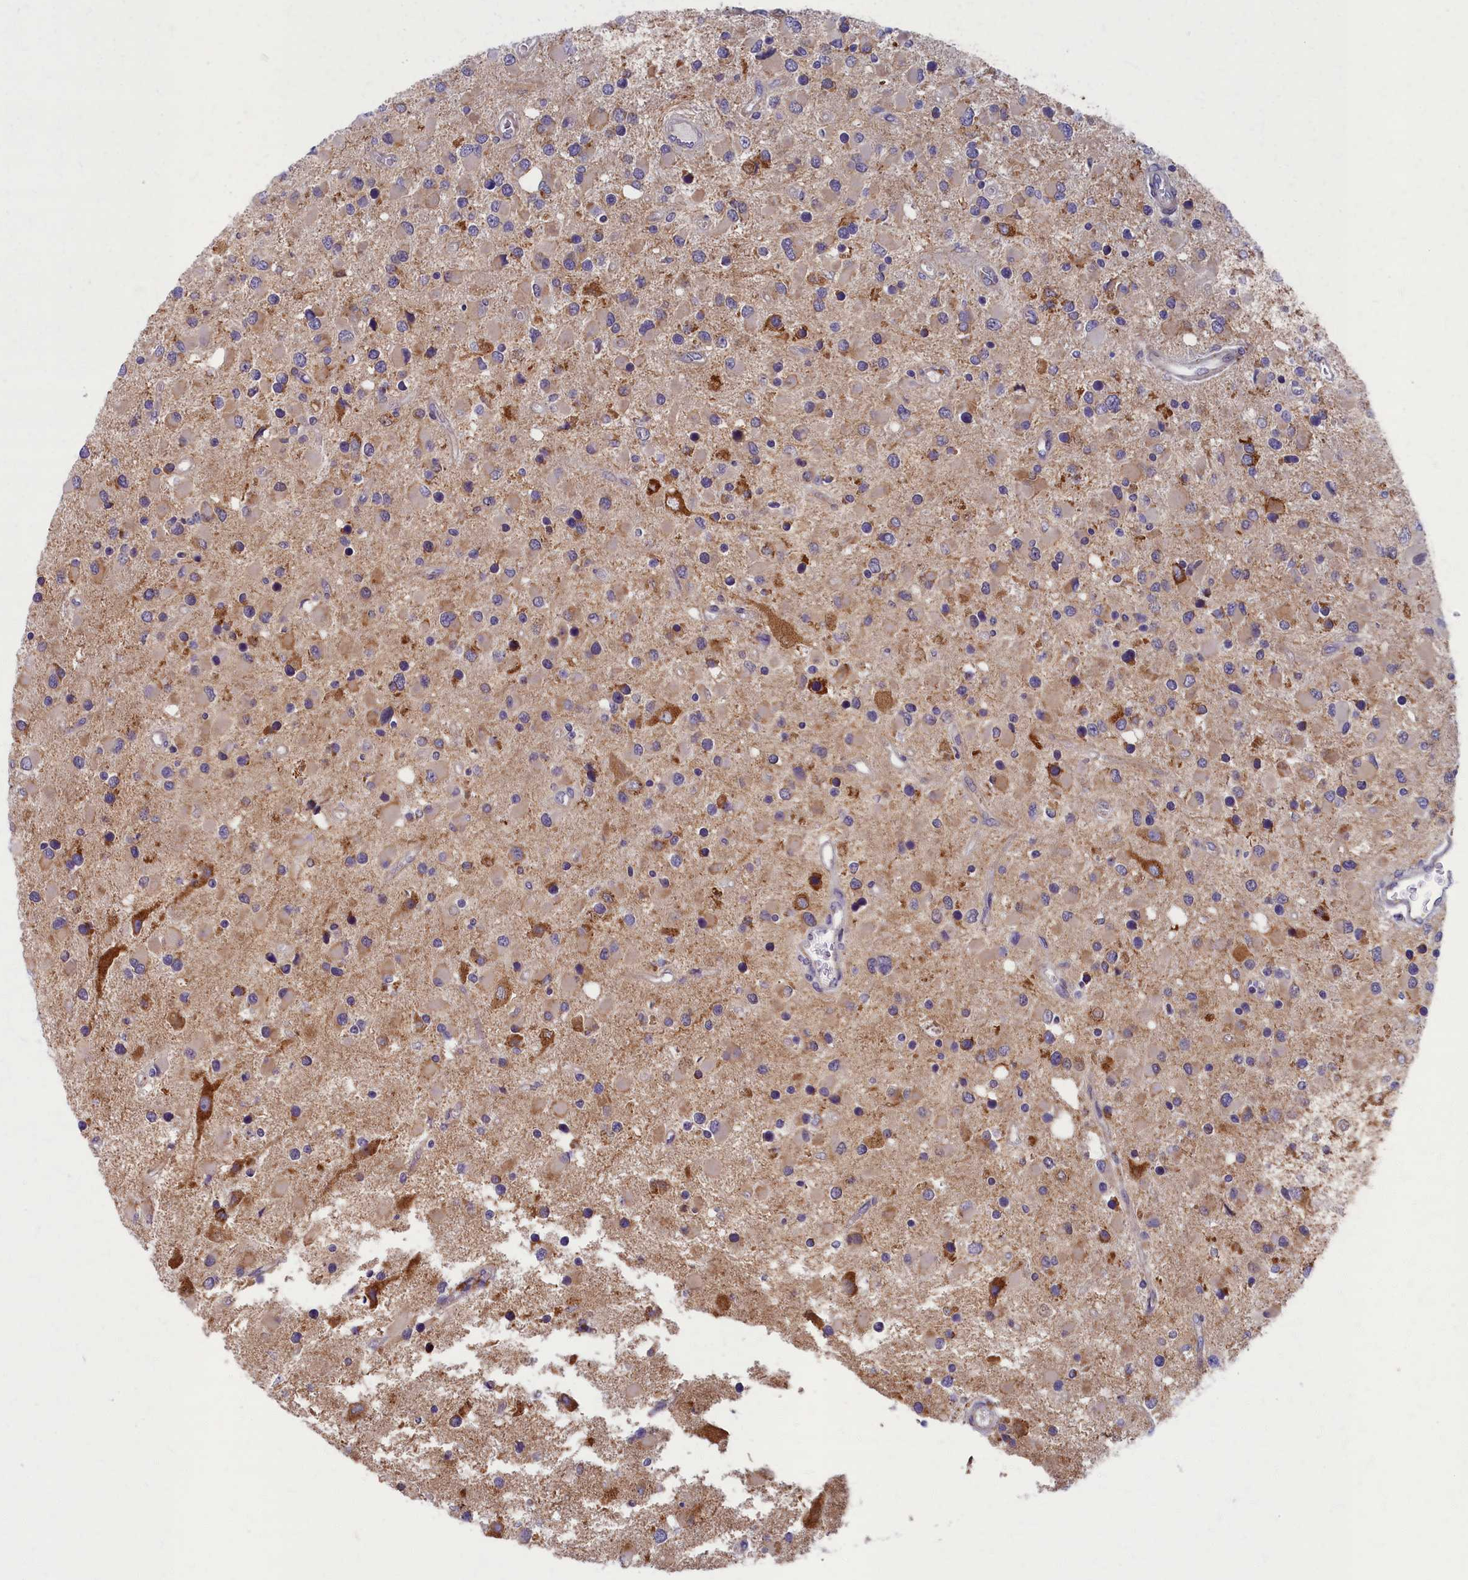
{"staining": {"intensity": "moderate", "quantity": "<25%", "location": "cytoplasmic/membranous"}, "tissue": "glioma", "cell_type": "Tumor cells", "image_type": "cancer", "snomed": [{"axis": "morphology", "description": "Glioma, malignant, High grade"}, {"axis": "topography", "description": "Brain"}], "caption": "Malignant glioma (high-grade) was stained to show a protein in brown. There is low levels of moderate cytoplasmic/membranous positivity in about <25% of tumor cells. (brown staining indicates protein expression, while blue staining denotes nuclei).", "gene": "MRPS25", "patient": {"sex": "male", "age": 53}}